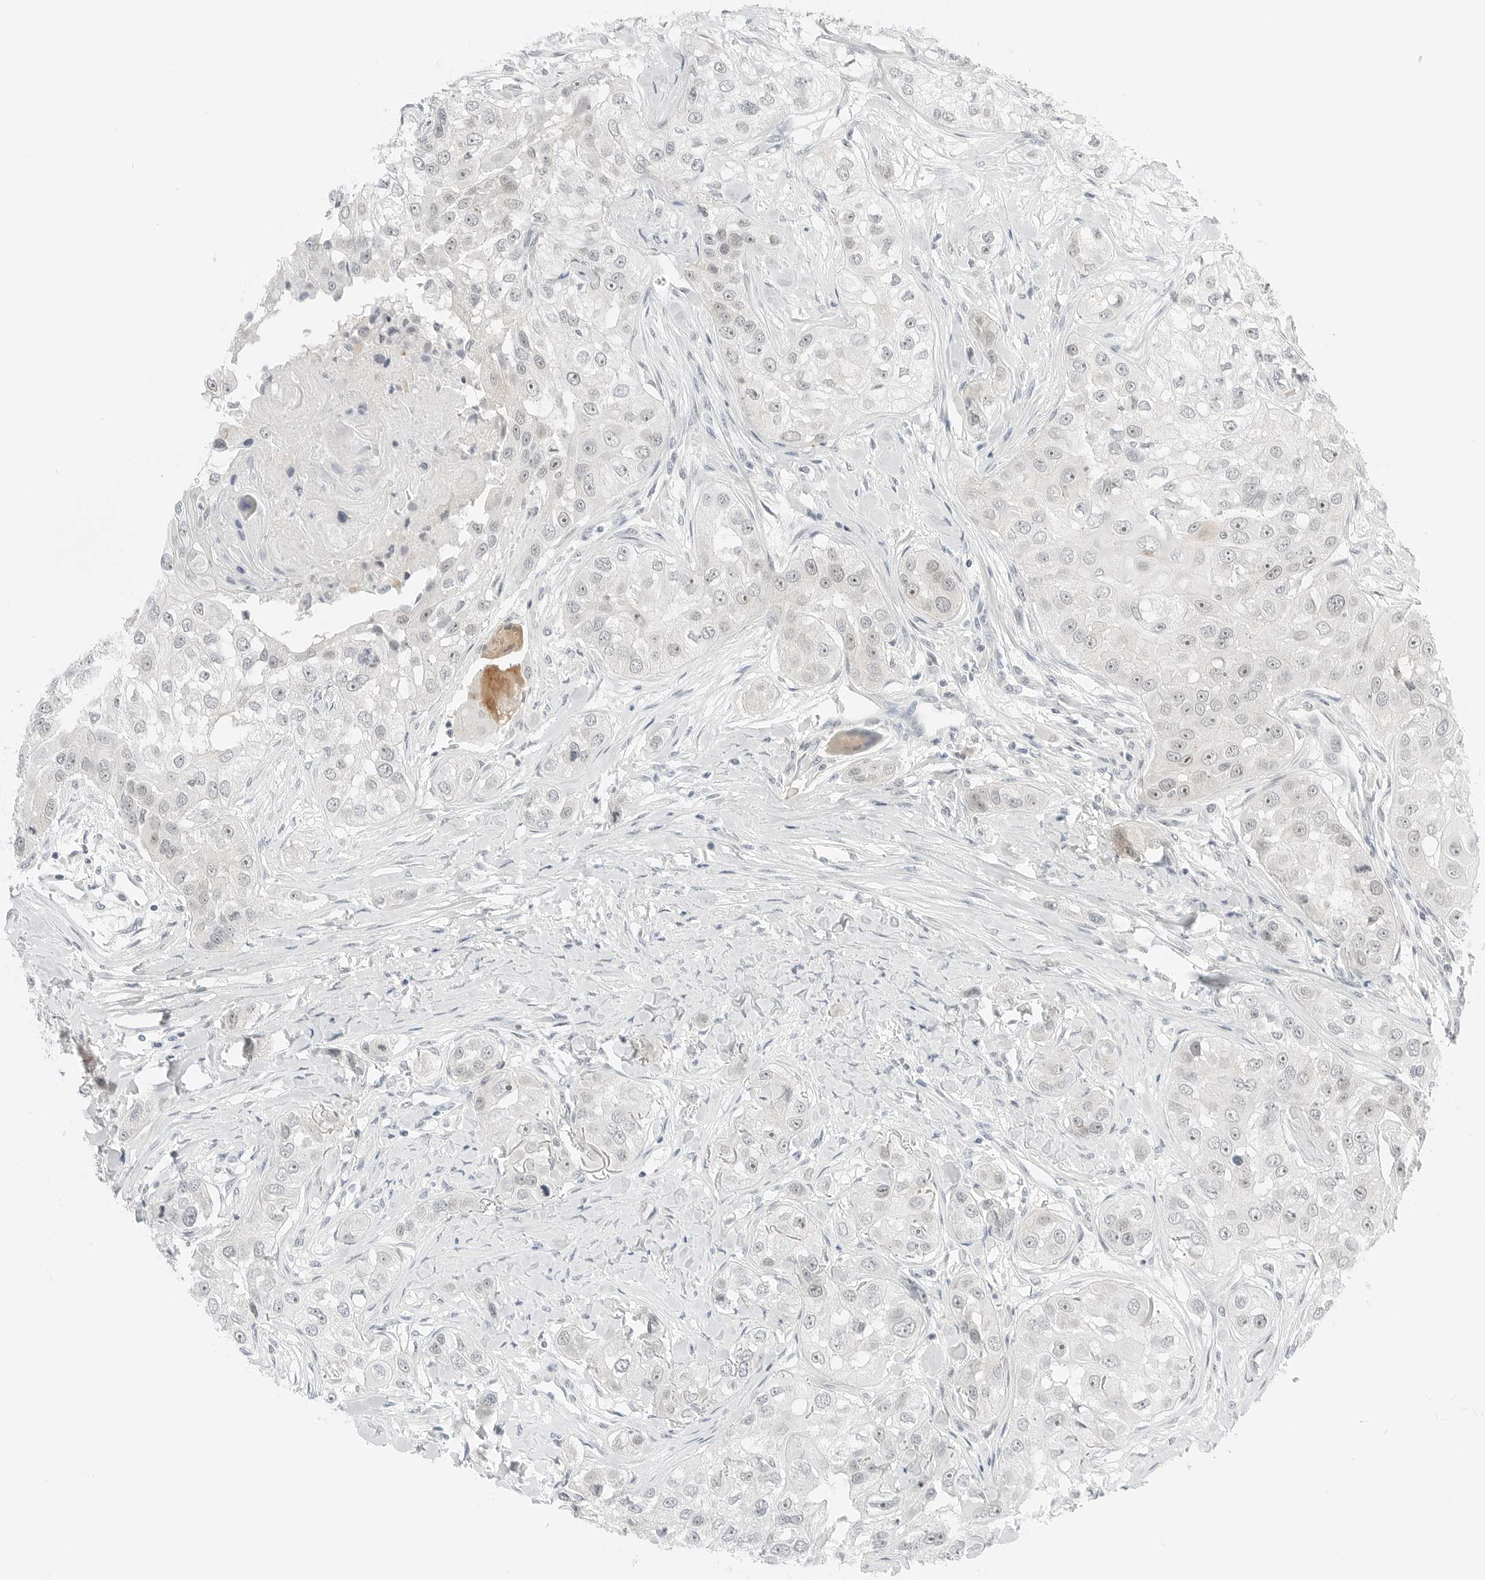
{"staining": {"intensity": "weak", "quantity": "<25%", "location": "nuclear"}, "tissue": "head and neck cancer", "cell_type": "Tumor cells", "image_type": "cancer", "snomed": [{"axis": "morphology", "description": "Normal tissue, NOS"}, {"axis": "morphology", "description": "Squamous cell carcinoma, NOS"}, {"axis": "topography", "description": "Skeletal muscle"}, {"axis": "topography", "description": "Head-Neck"}], "caption": "The histopathology image displays no staining of tumor cells in head and neck cancer. (Stains: DAB (3,3'-diaminobenzidine) immunohistochemistry (IHC) with hematoxylin counter stain, Microscopy: brightfield microscopy at high magnification).", "gene": "CCSAP", "patient": {"sex": "male", "age": 51}}